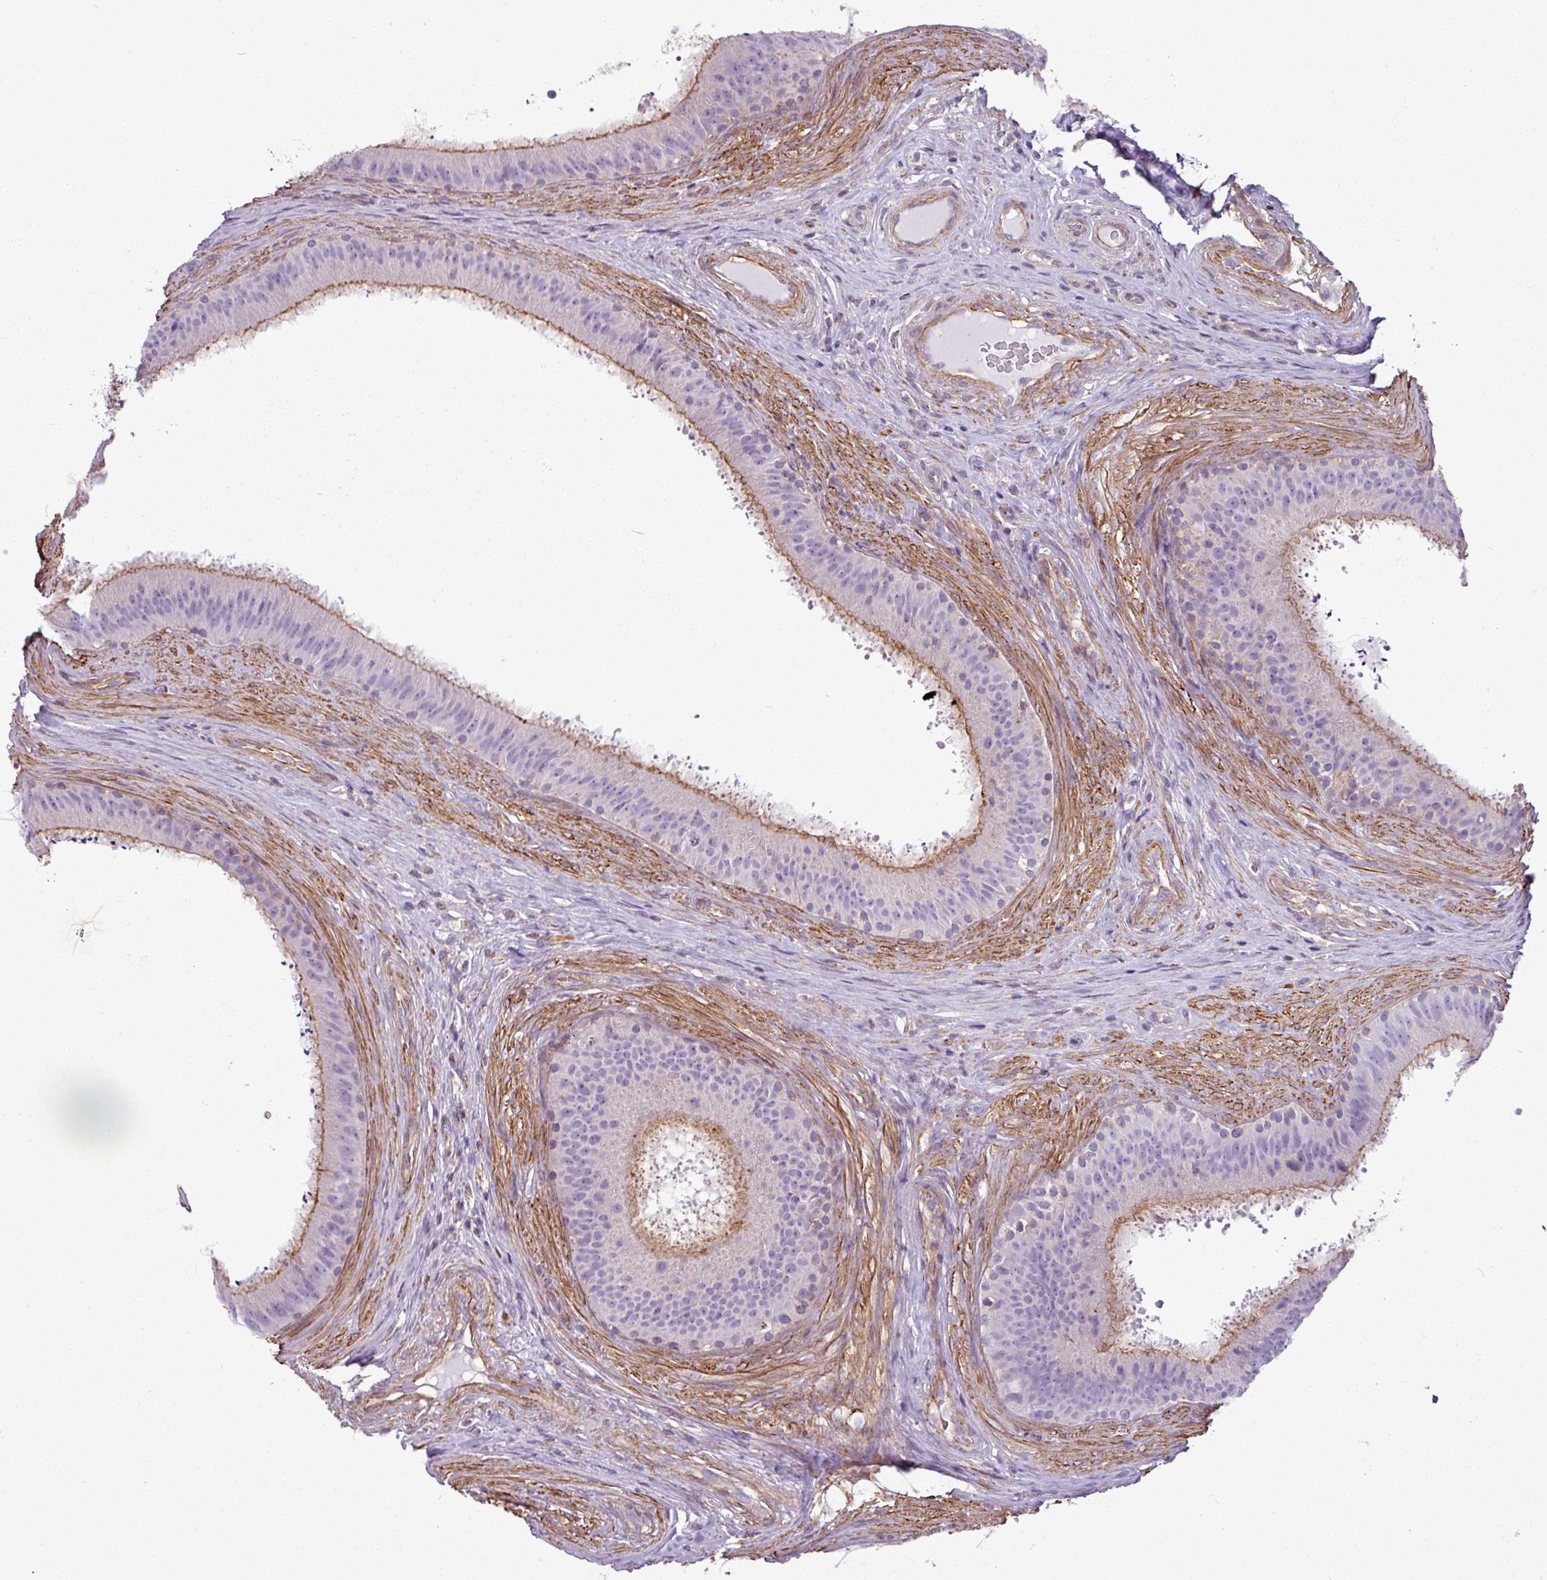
{"staining": {"intensity": "moderate", "quantity": ">75%", "location": "cytoplasmic/membranous"}, "tissue": "epididymis", "cell_type": "Glandular cells", "image_type": "normal", "snomed": [{"axis": "morphology", "description": "Normal tissue, NOS"}, {"axis": "topography", "description": "Testis"}, {"axis": "topography", "description": "Epididymis"}], "caption": "Immunohistochemistry micrograph of benign epididymis: epididymis stained using immunohistochemistry exhibits medium levels of moderate protein expression localized specifically in the cytoplasmic/membranous of glandular cells, appearing as a cytoplasmic/membranous brown color.", "gene": "BTN2A2", "patient": {"sex": "male", "age": 41}}